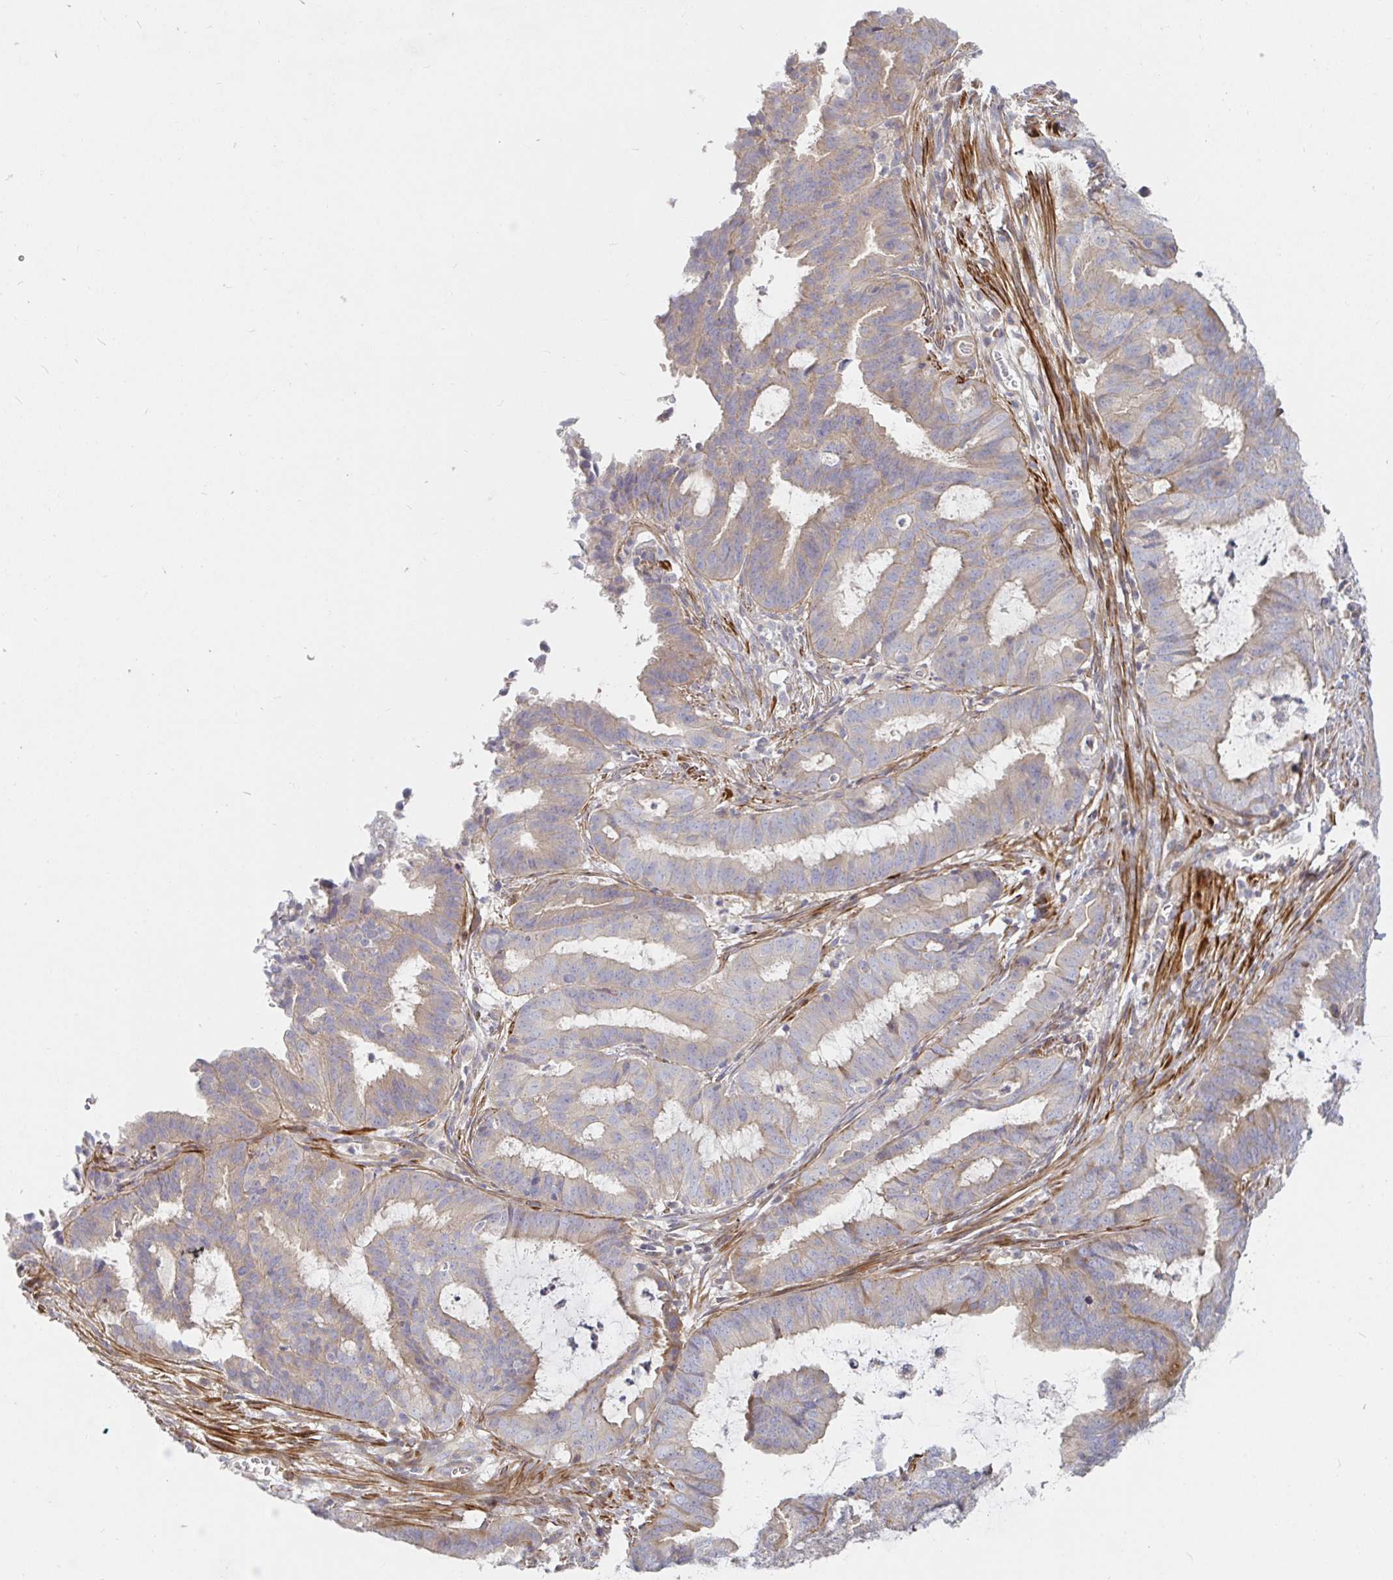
{"staining": {"intensity": "weak", "quantity": "<25%", "location": "cytoplasmic/membranous"}, "tissue": "endometrial cancer", "cell_type": "Tumor cells", "image_type": "cancer", "snomed": [{"axis": "morphology", "description": "Adenocarcinoma, NOS"}, {"axis": "topography", "description": "Endometrium"}], "caption": "IHC micrograph of endometrial cancer stained for a protein (brown), which exhibits no positivity in tumor cells.", "gene": "SSH2", "patient": {"sex": "female", "age": 51}}